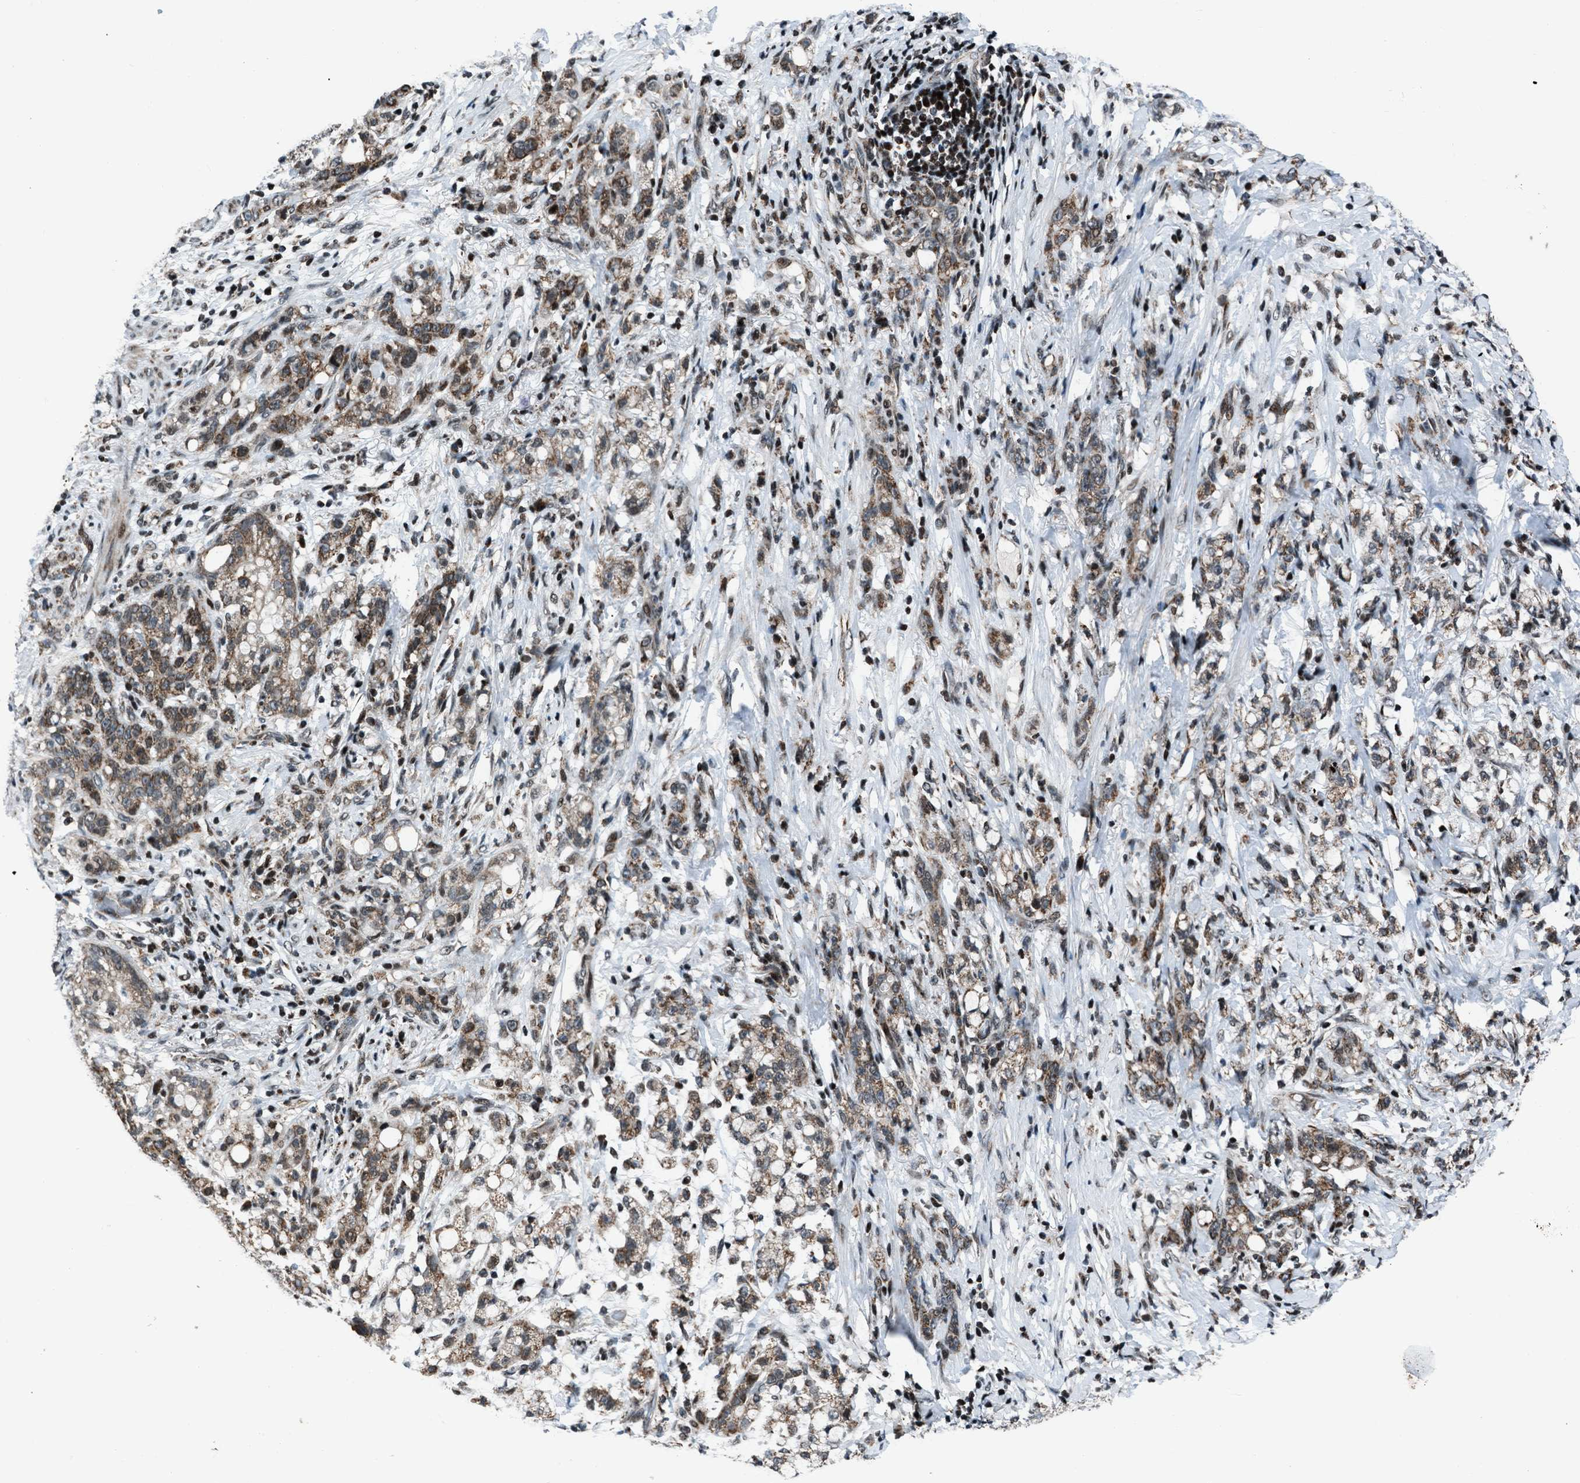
{"staining": {"intensity": "moderate", "quantity": ">75%", "location": "cytoplasmic/membranous"}, "tissue": "stomach cancer", "cell_type": "Tumor cells", "image_type": "cancer", "snomed": [{"axis": "morphology", "description": "Adenocarcinoma, NOS"}, {"axis": "topography", "description": "Stomach, lower"}], "caption": "About >75% of tumor cells in stomach cancer display moderate cytoplasmic/membranous protein positivity as visualized by brown immunohistochemical staining.", "gene": "MORC3", "patient": {"sex": "male", "age": 88}}